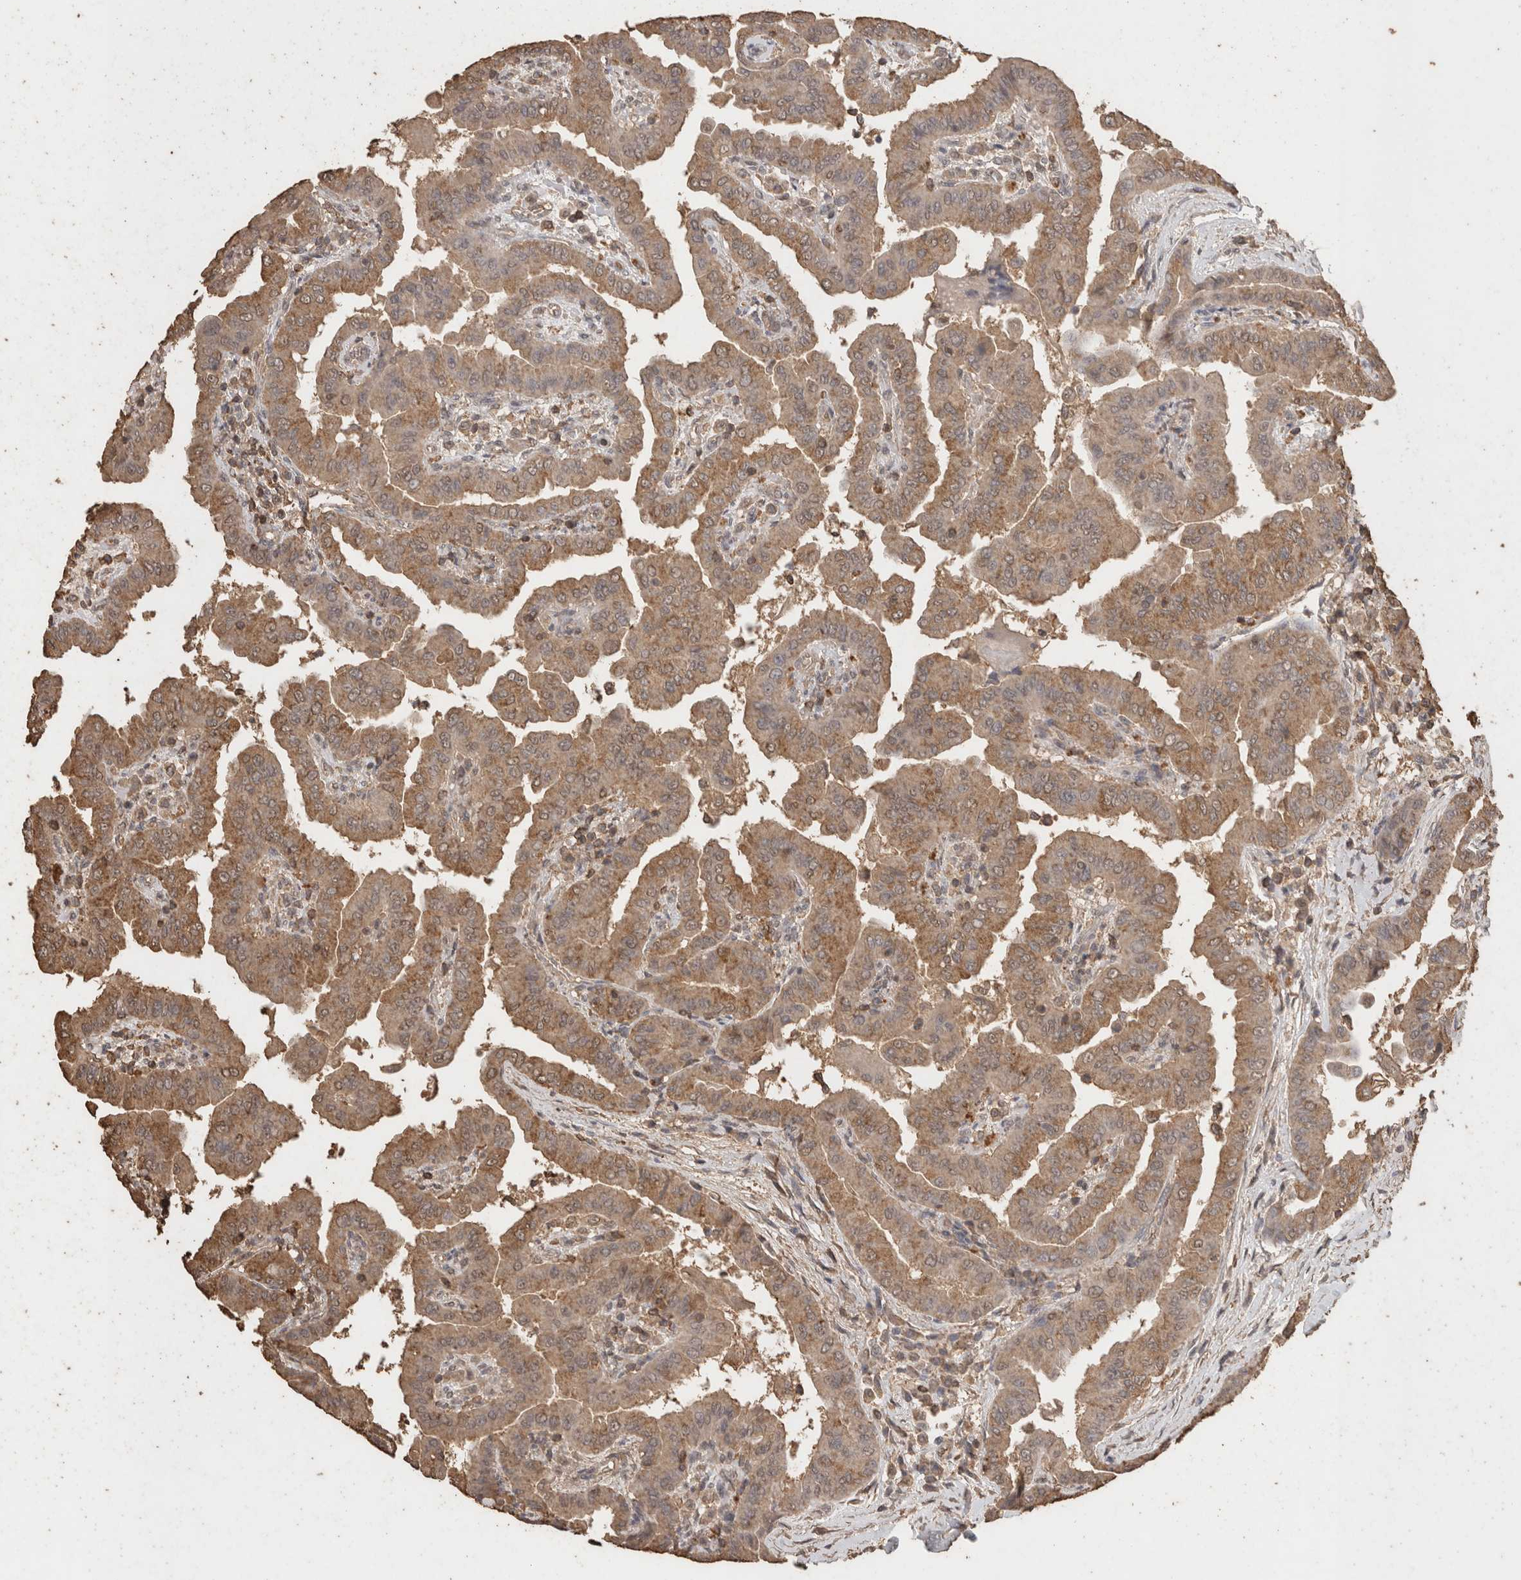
{"staining": {"intensity": "weak", "quantity": ">75%", "location": "cytoplasmic/membranous"}, "tissue": "thyroid cancer", "cell_type": "Tumor cells", "image_type": "cancer", "snomed": [{"axis": "morphology", "description": "Papillary adenocarcinoma, NOS"}, {"axis": "topography", "description": "Thyroid gland"}], "caption": "Protein expression analysis of thyroid cancer (papillary adenocarcinoma) exhibits weak cytoplasmic/membranous expression in approximately >75% of tumor cells.", "gene": "CX3CL1", "patient": {"sex": "male", "age": 33}}